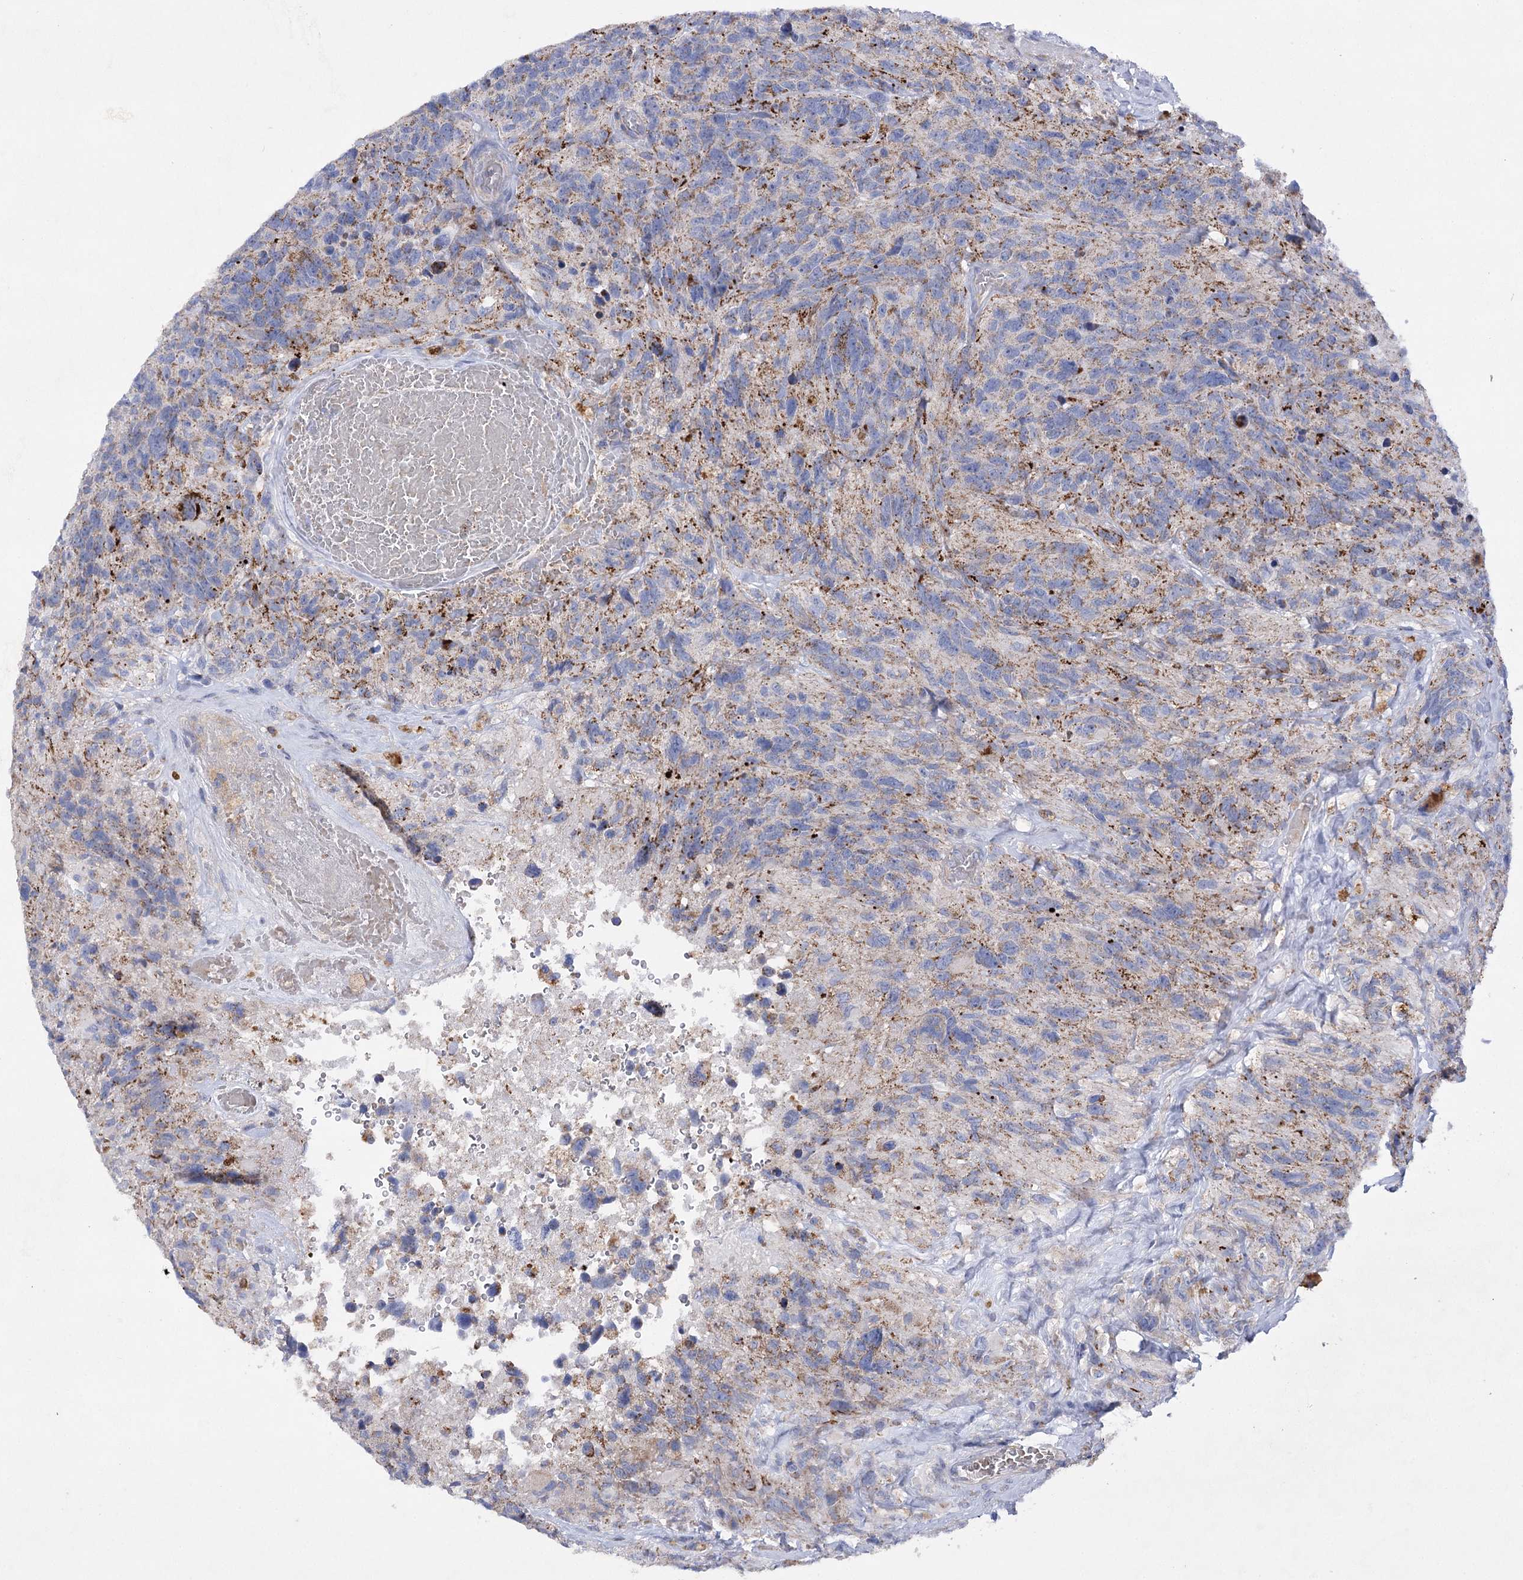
{"staining": {"intensity": "negative", "quantity": "none", "location": "none"}, "tissue": "glioma", "cell_type": "Tumor cells", "image_type": "cancer", "snomed": [{"axis": "morphology", "description": "Glioma, malignant, High grade"}, {"axis": "topography", "description": "Brain"}], "caption": "Tumor cells show no significant expression in glioma.", "gene": "COX15", "patient": {"sex": "male", "age": 69}}